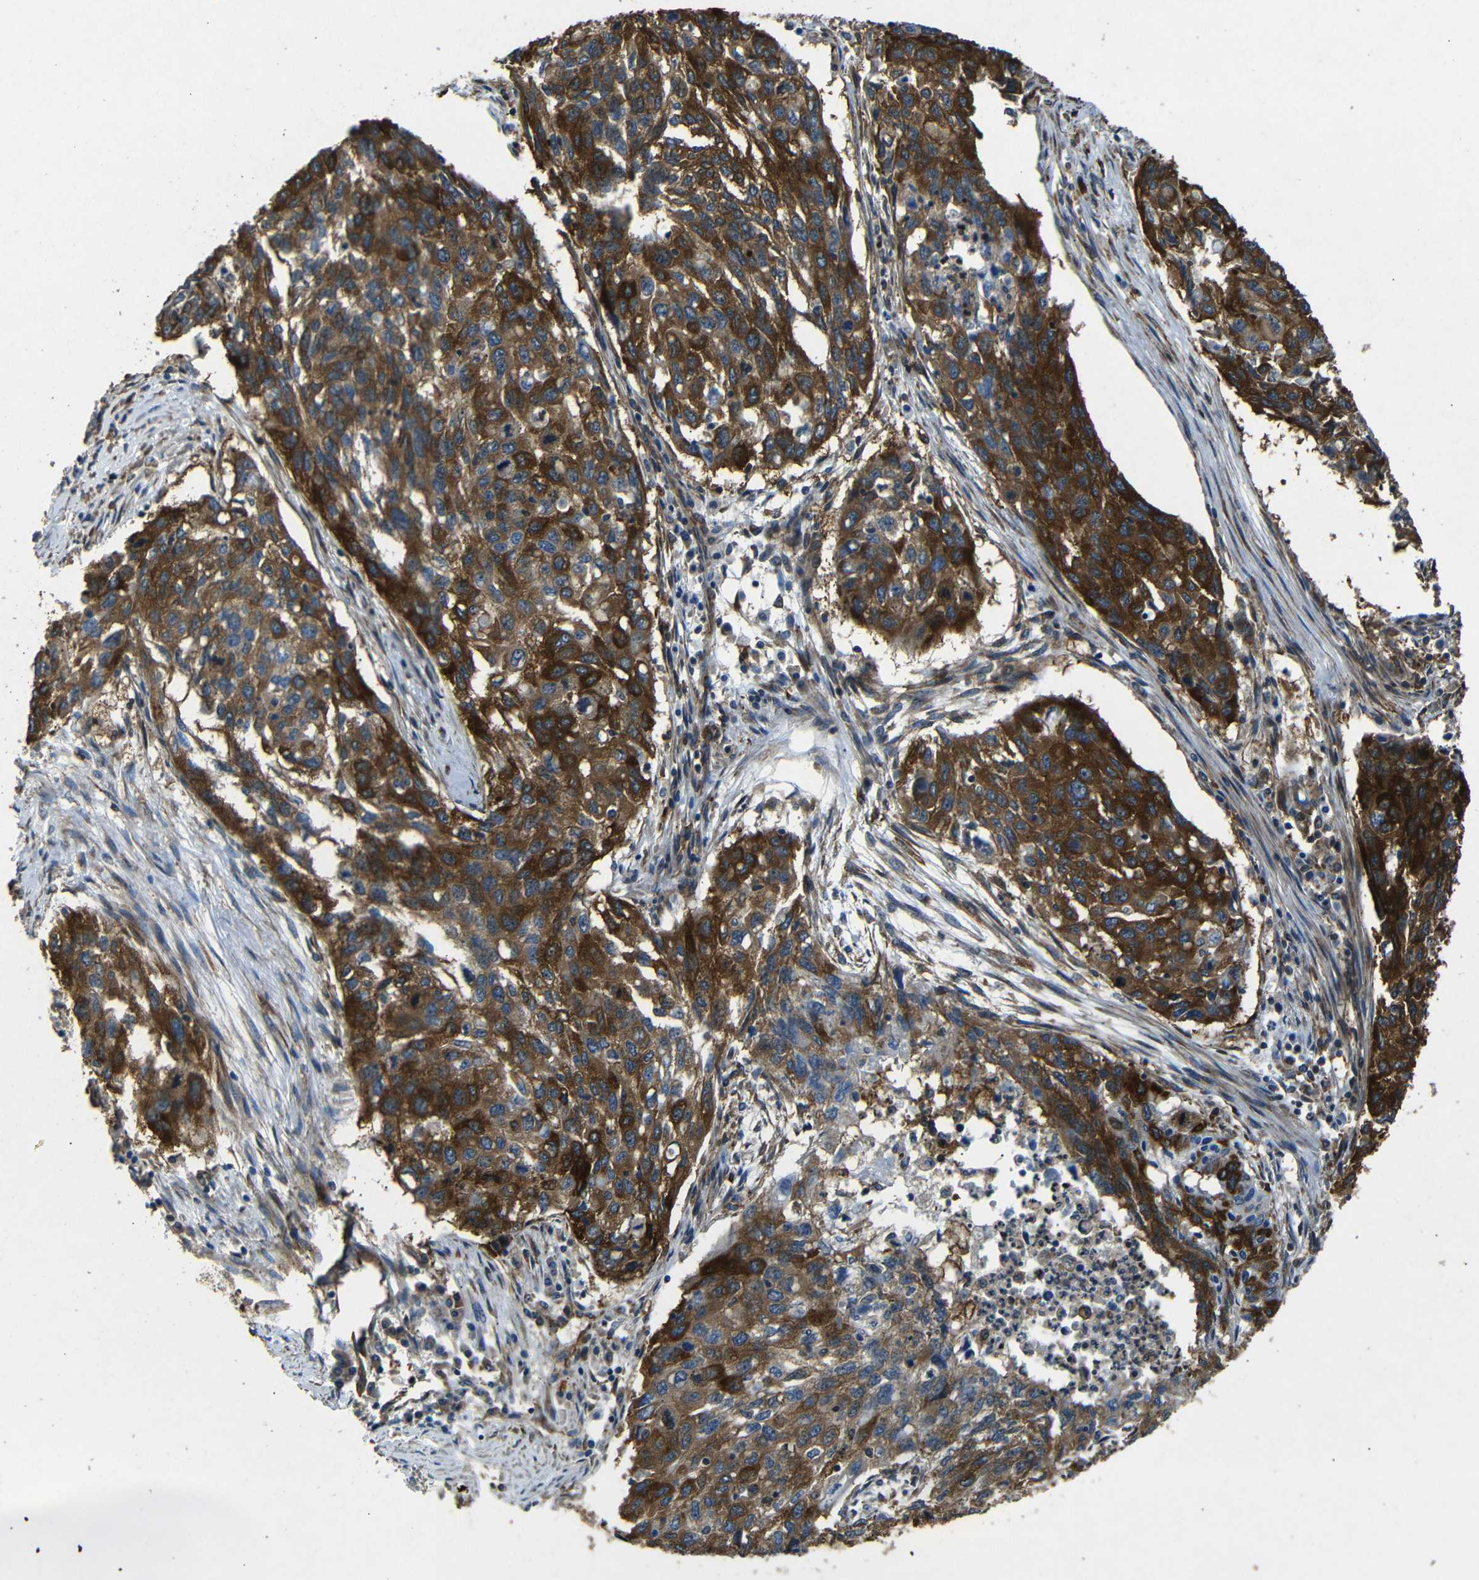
{"staining": {"intensity": "strong", "quantity": ">75%", "location": "cytoplasmic/membranous"}, "tissue": "lung cancer", "cell_type": "Tumor cells", "image_type": "cancer", "snomed": [{"axis": "morphology", "description": "Squamous cell carcinoma, NOS"}, {"axis": "topography", "description": "Lung"}], "caption": "The image exhibits immunohistochemical staining of lung cancer. There is strong cytoplasmic/membranous positivity is seen in about >75% of tumor cells.", "gene": "BTF3", "patient": {"sex": "female", "age": 63}}